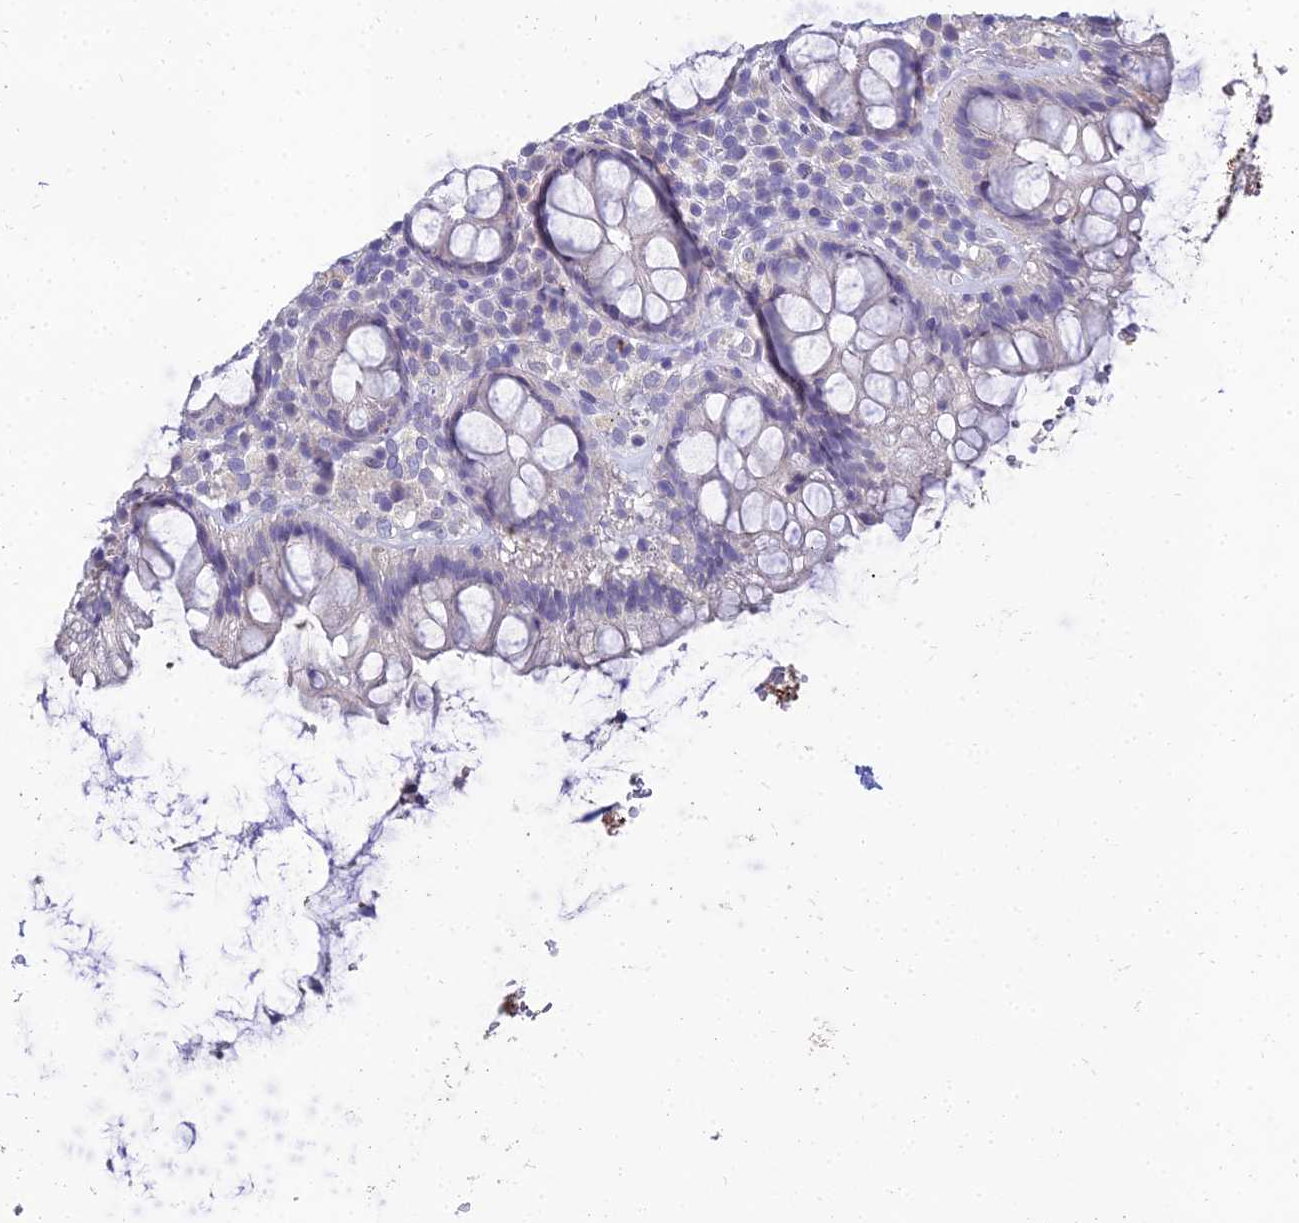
{"staining": {"intensity": "weak", "quantity": "<25%", "location": "cytoplasmic/membranous"}, "tissue": "rectum", "cell_type": "Glandular cells", "image_type": "normal", "snomed": [{"axis": "morphology", "description": "Normal tissue, NOS"}, {"axis": "topography", "description": "Rectum"}], "caption": "DAB (3,3'-diaminobenzidine) immunohistochemical staining of benign human rectum exhibits no significant positivity in glandular cells. The staining was performed using DAB to visualize the protein expression in brown, while the nuclei were stained in blue with hematoxylin (Magnification: 20x).", "gene": "NPY", "patient": {"sex": "male", "age": 83}}